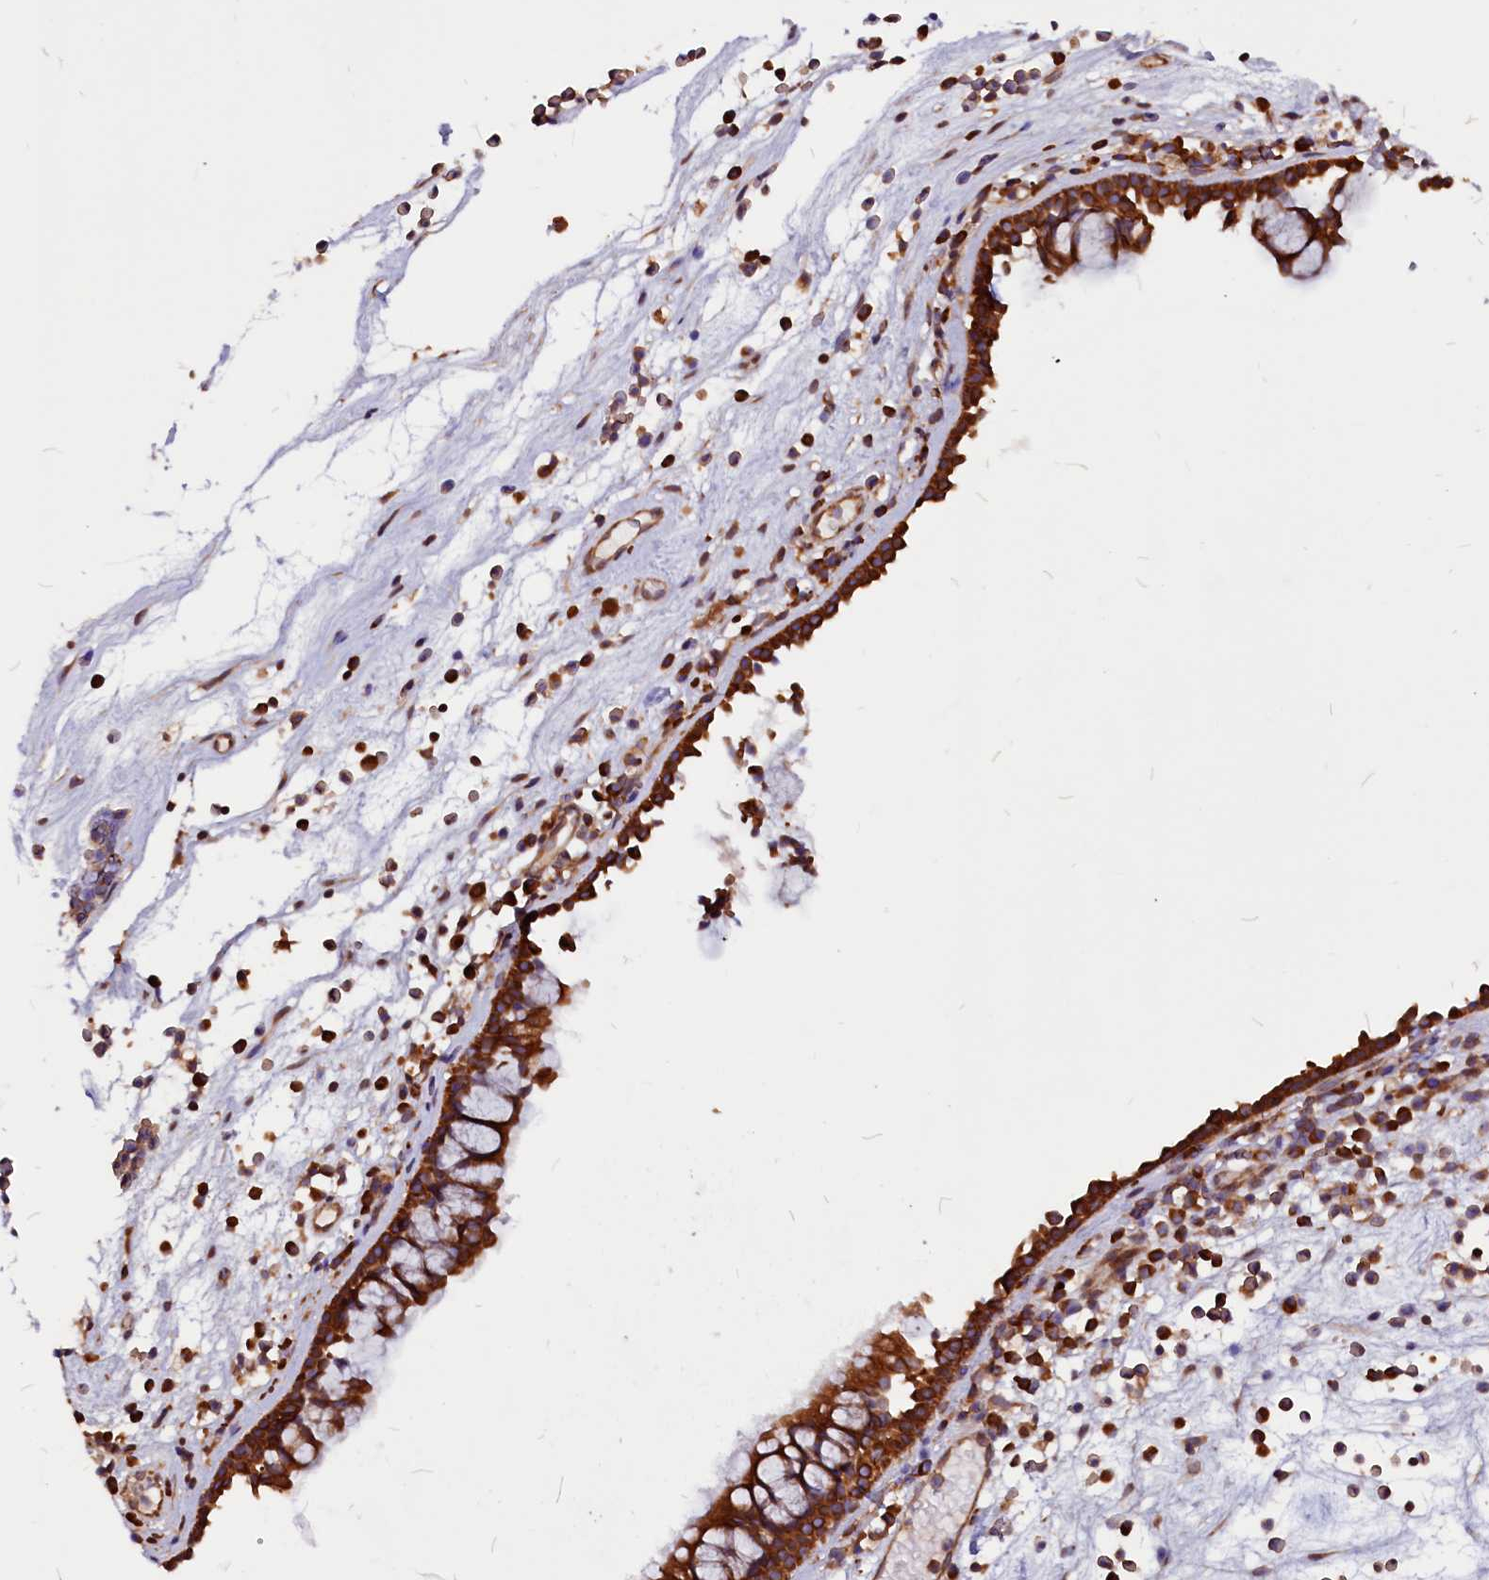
{"staining": {"intensity": "strong", "quantity": ">75%", "location": "cytoplasmic/membranous"}, "tissue": "nasopharynx", "cell_type": "Respiratory epithelial cells", "image_type": "normal", "snomed": [{"axis": "morphology", "description": "Normal tissue, NOS"}, {"axis": "morphology", "description": "Inflammation, NOS"}, {"axis": "morphology", "description": "Malignant melanoma, Metastatic site"}, {"axis": "topography", "description": "Nasopharynx"}], "caption": "About >75% of respiratory epithelial cells in benign nasopharynx reveal strong cytoplasmic/membranous protein positivity as visualized by brown immunohistochemical staining.", "gene": "EIF3G", "patient": {"sex": "male", "age": 70}}